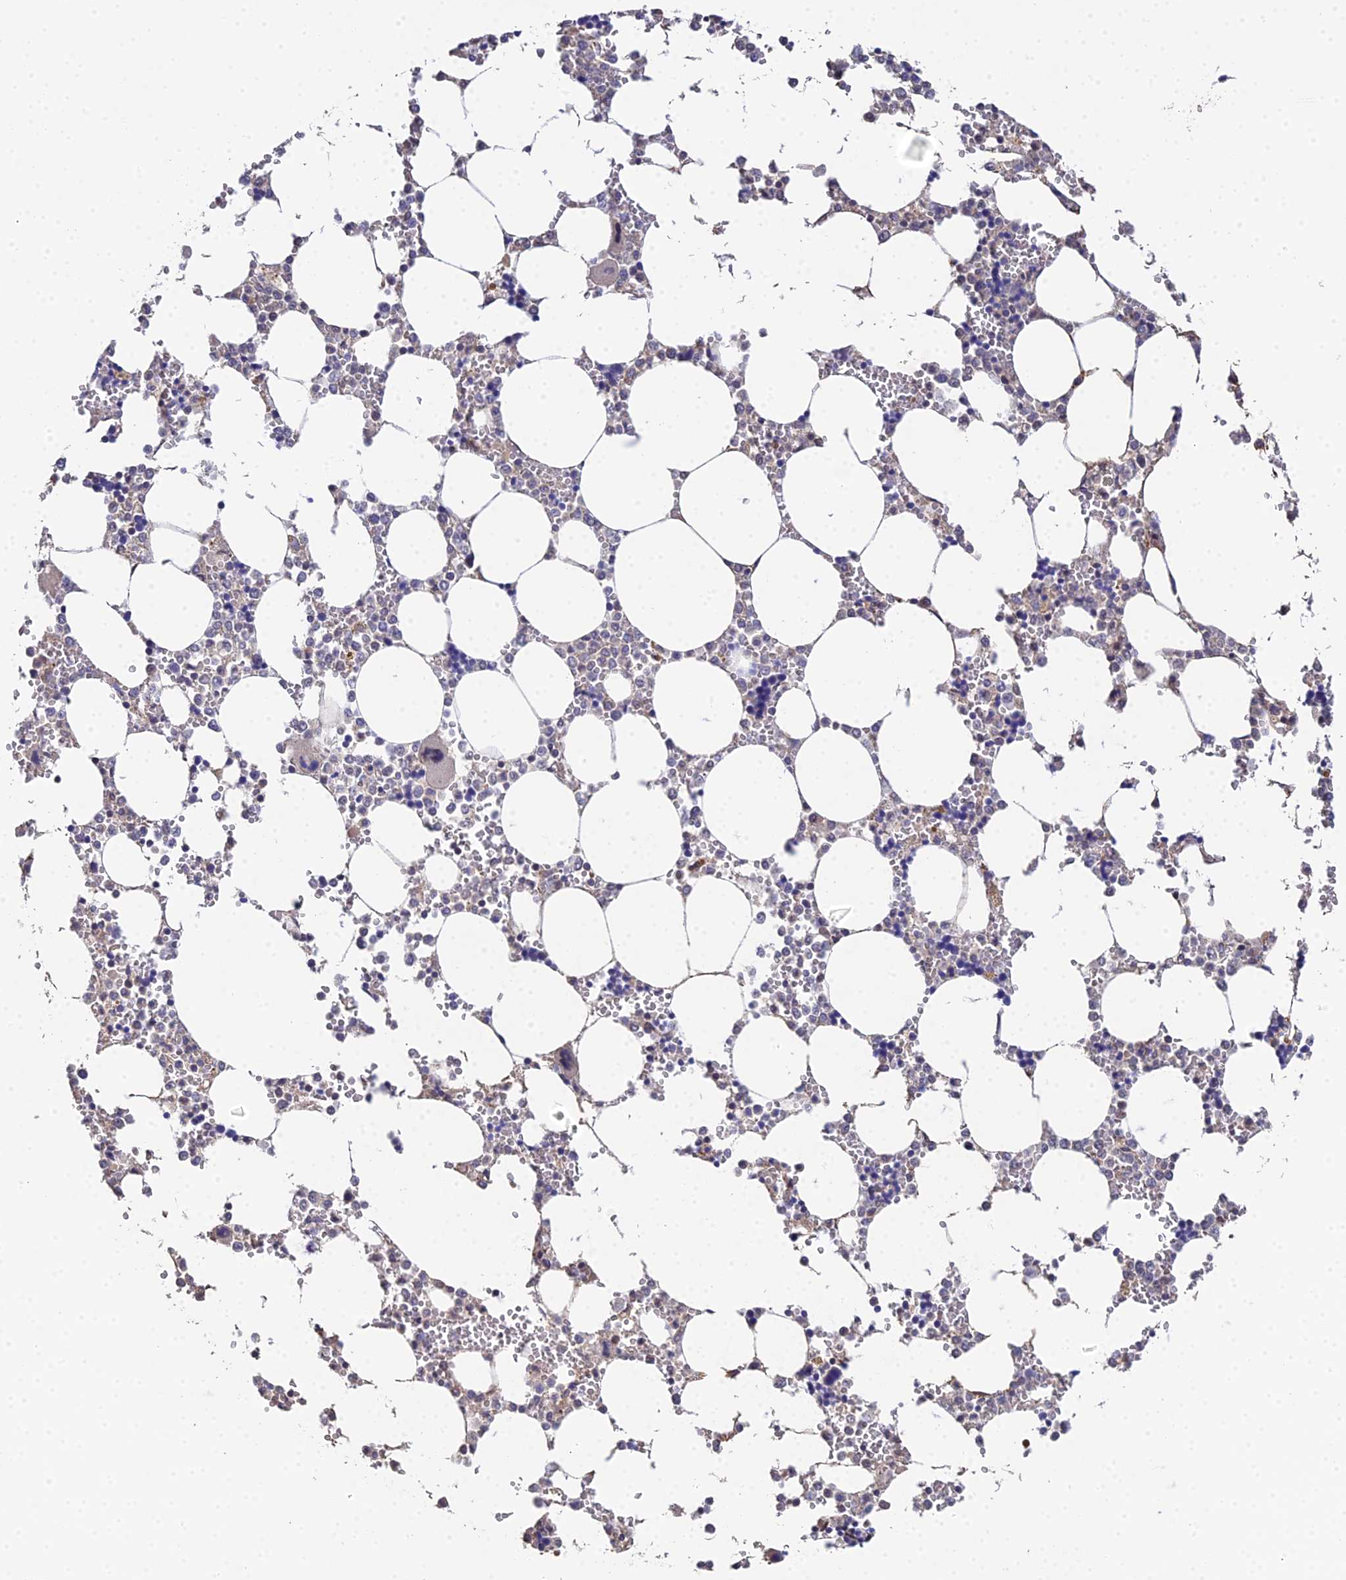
{"staining": {"intensity": "negative", "quantity": "none", "location": "none"}, "tissue": "bone marrow", "cell_type": "Hematopoietic cells", "image_type": "normal", "snomed": [{"axis": "morphology", "description": "Normal tissue, NOS"}, {"axis": "topography", "description": "Bone marrow"}], "caption": "Immunohistochemical staining of normal bone marrow exhibits no significant staining in hematopoietic cells.", "gene": "BIVM", "patient": {"sex": "male", "age": 64}}